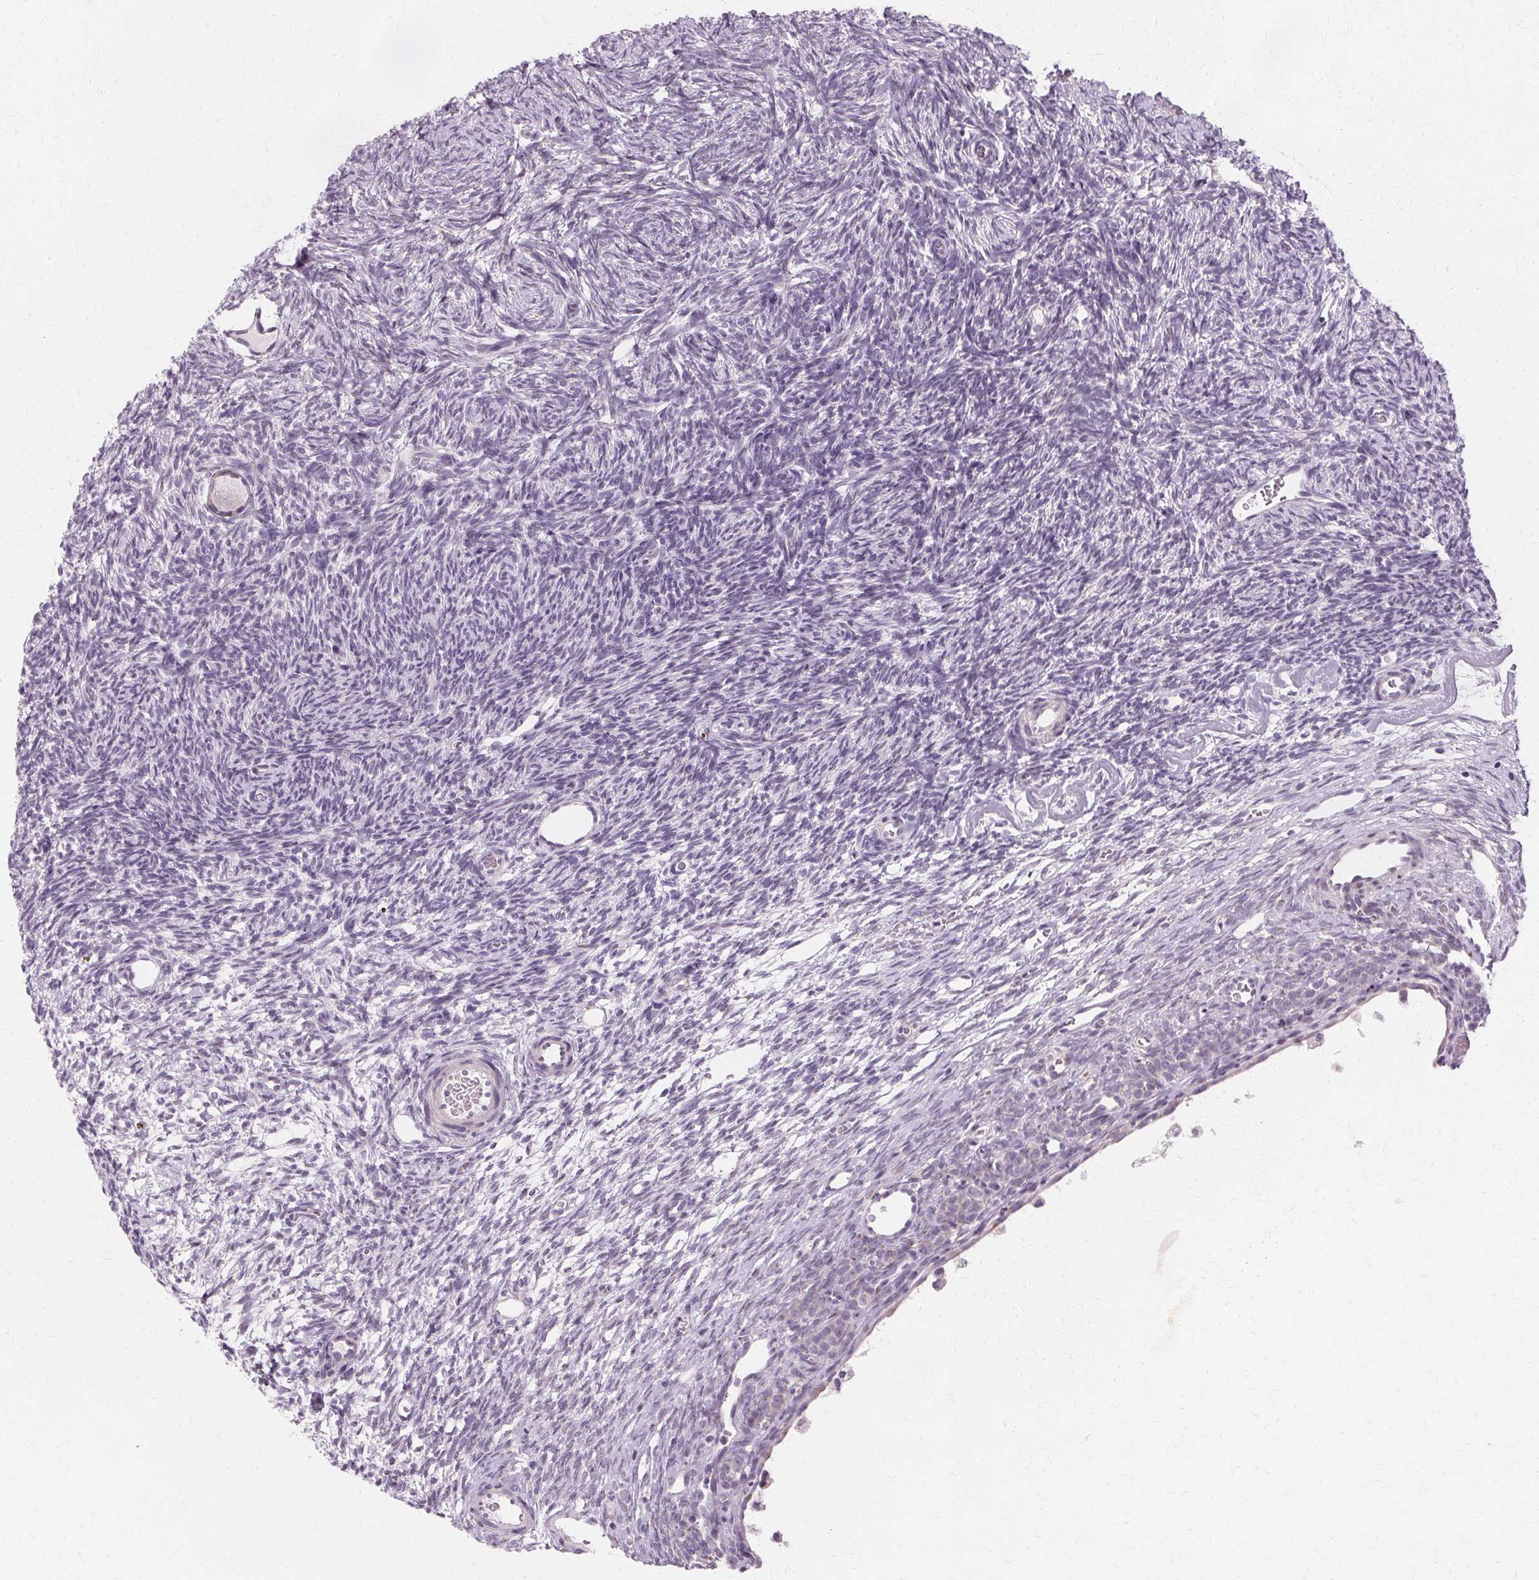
{"staining": {"intensity": "negative", "quantity": "none", "location": "none"}, "tissue": "ovary", "cell_type": "Follicle cells", "image_type": "normal", "snomed": [{"axis": "morphology", "description": "Normal tissue, NOS"}, {"axis": "topography", "description": "Ovary"}], "caption": "This image is of unremarkable ovary stained with immunohistochemistry to label a protein in brown with the nuclei are counter-stained blue. There is no positivity in follicle cells.", "gene": "FCRL3", "patient": {"sex": "female", "age": 34}}